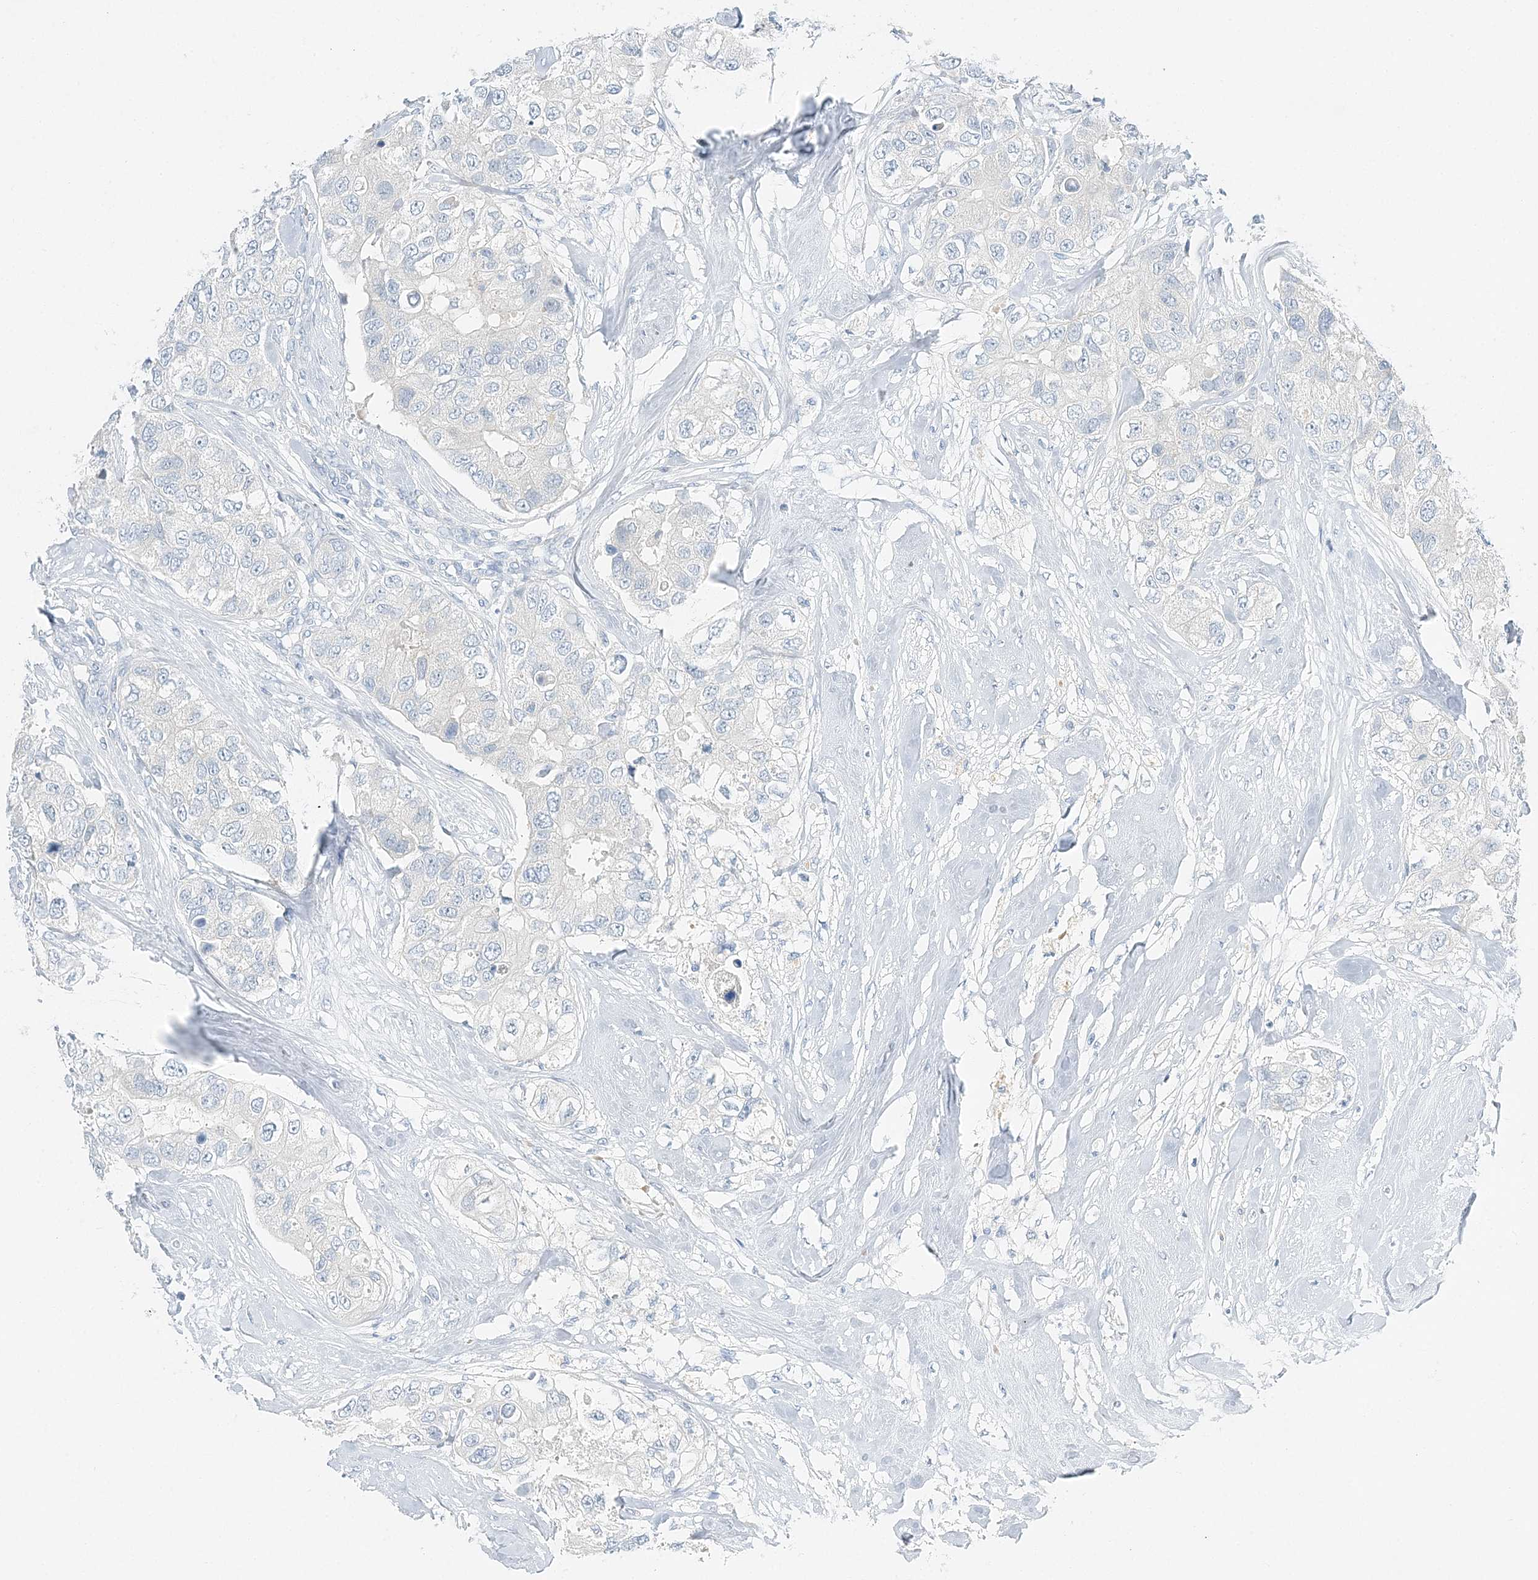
{"staining": {"intensity": "negative", "quantity": "none", "location": "none"}, "tissue": "breast cancer", "cell_type": "Tumor cells", "image_type": "cancer", "snomed": [{"axis": "morphology", "description": "Duct carcinoma"}, {"axis": "topography", "description": "Breast"}], "caption": "This is an IHC image of human breast cancer (intraductal carcinoma). There is no expression in tumor cells.", "gene": "VILL", "patient": {"sex": "female", "age": 62}}